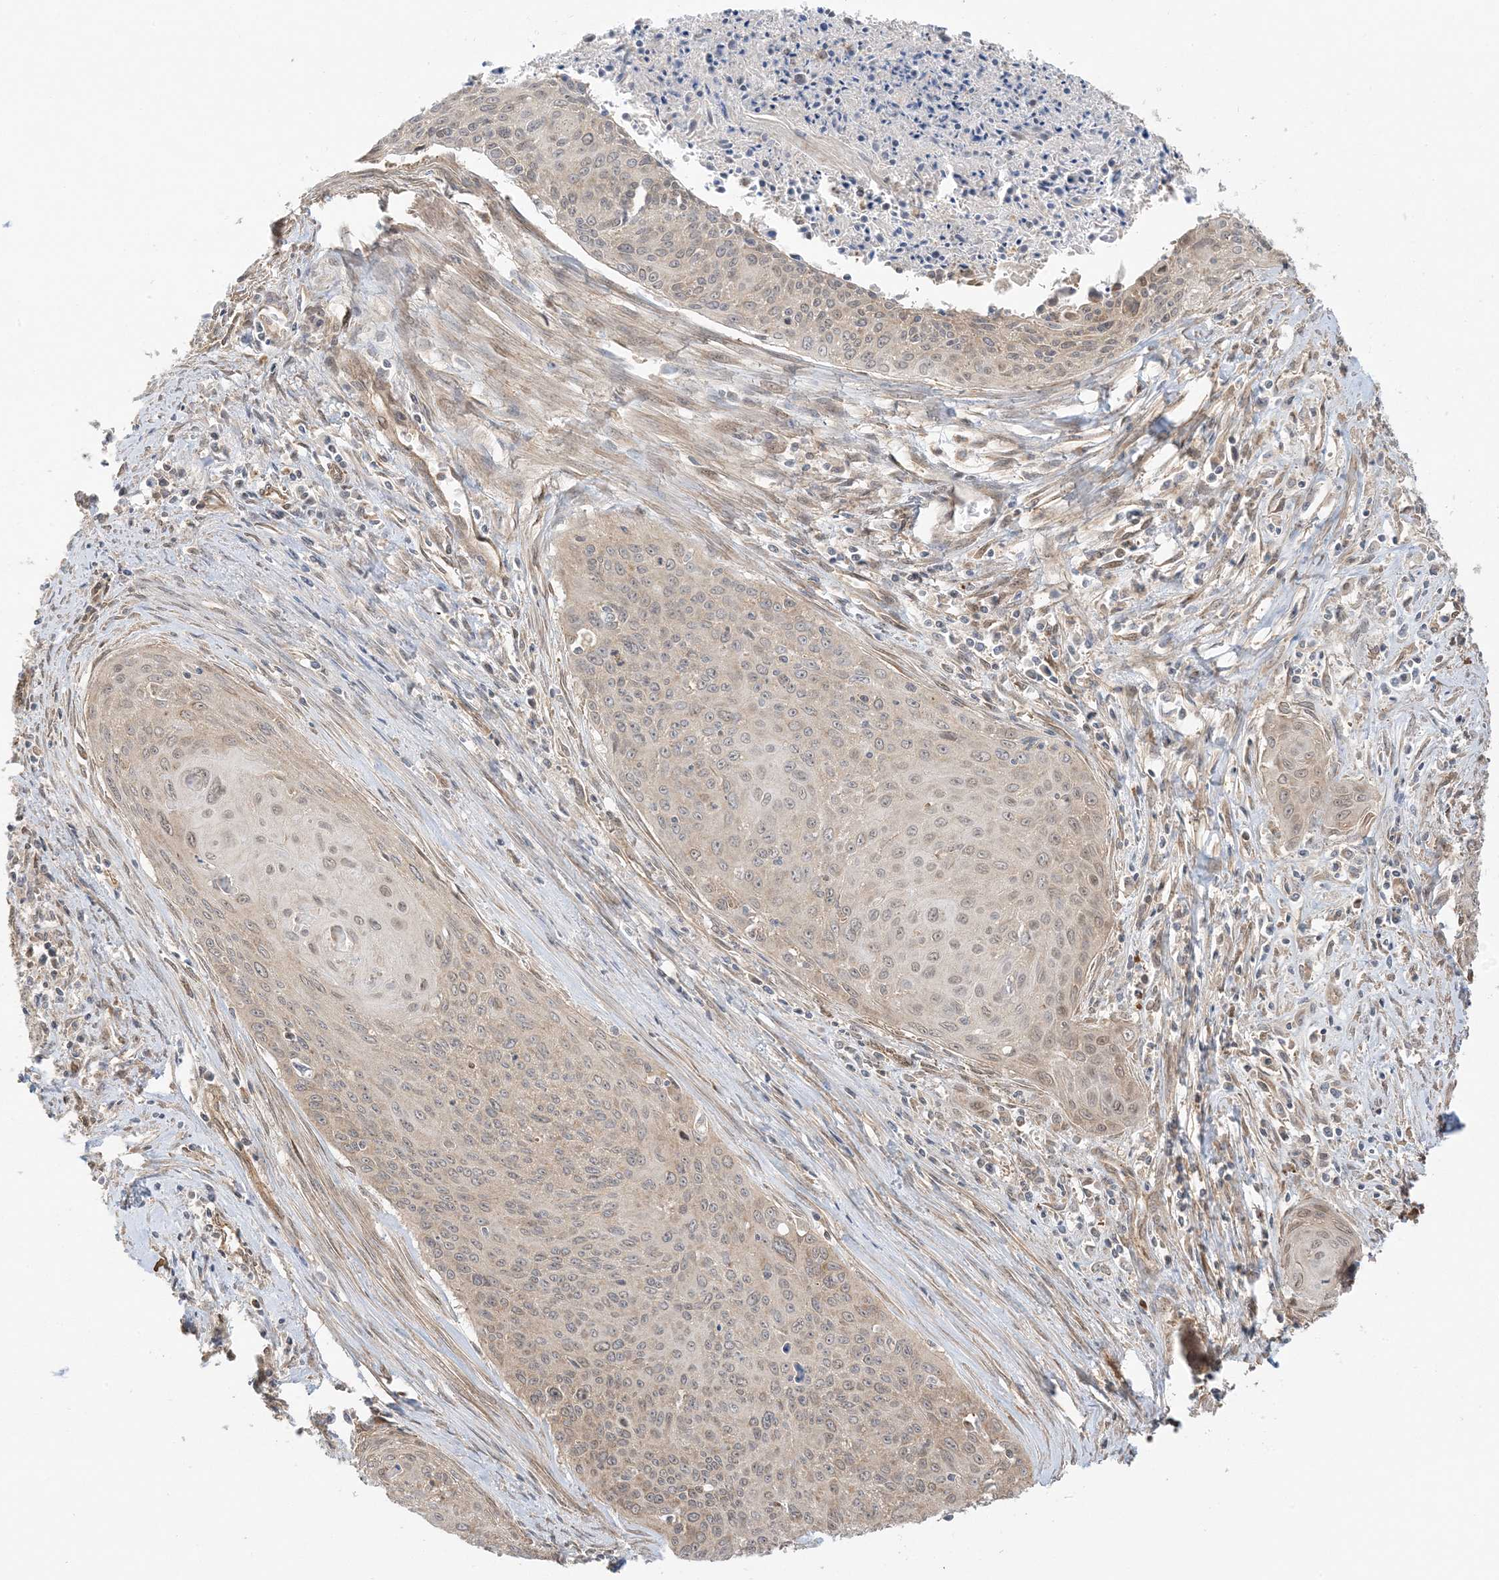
{"staining": {"intensity": "weak", "quantity": "<25%", "location": "cytoplasmic/membranous"}, "tissue": "cervical cancer", "cell_type": "Tumor cells", "image_type": "cancer", "snomed": [{"axis": "morphology", "description": "Squamous cell carcinoma, NOS"}, {"axis": "topography", "description": "Cervix"}], "caption": "An immunohistochemistry histopathology image of squamous cell carcinoma (cervical) is shown. There is no staining in tumor cells of squamous cell carcinoma (cervical).", "gene": "UBAP2L", "patient": {"sex": "female", "age": 55}}